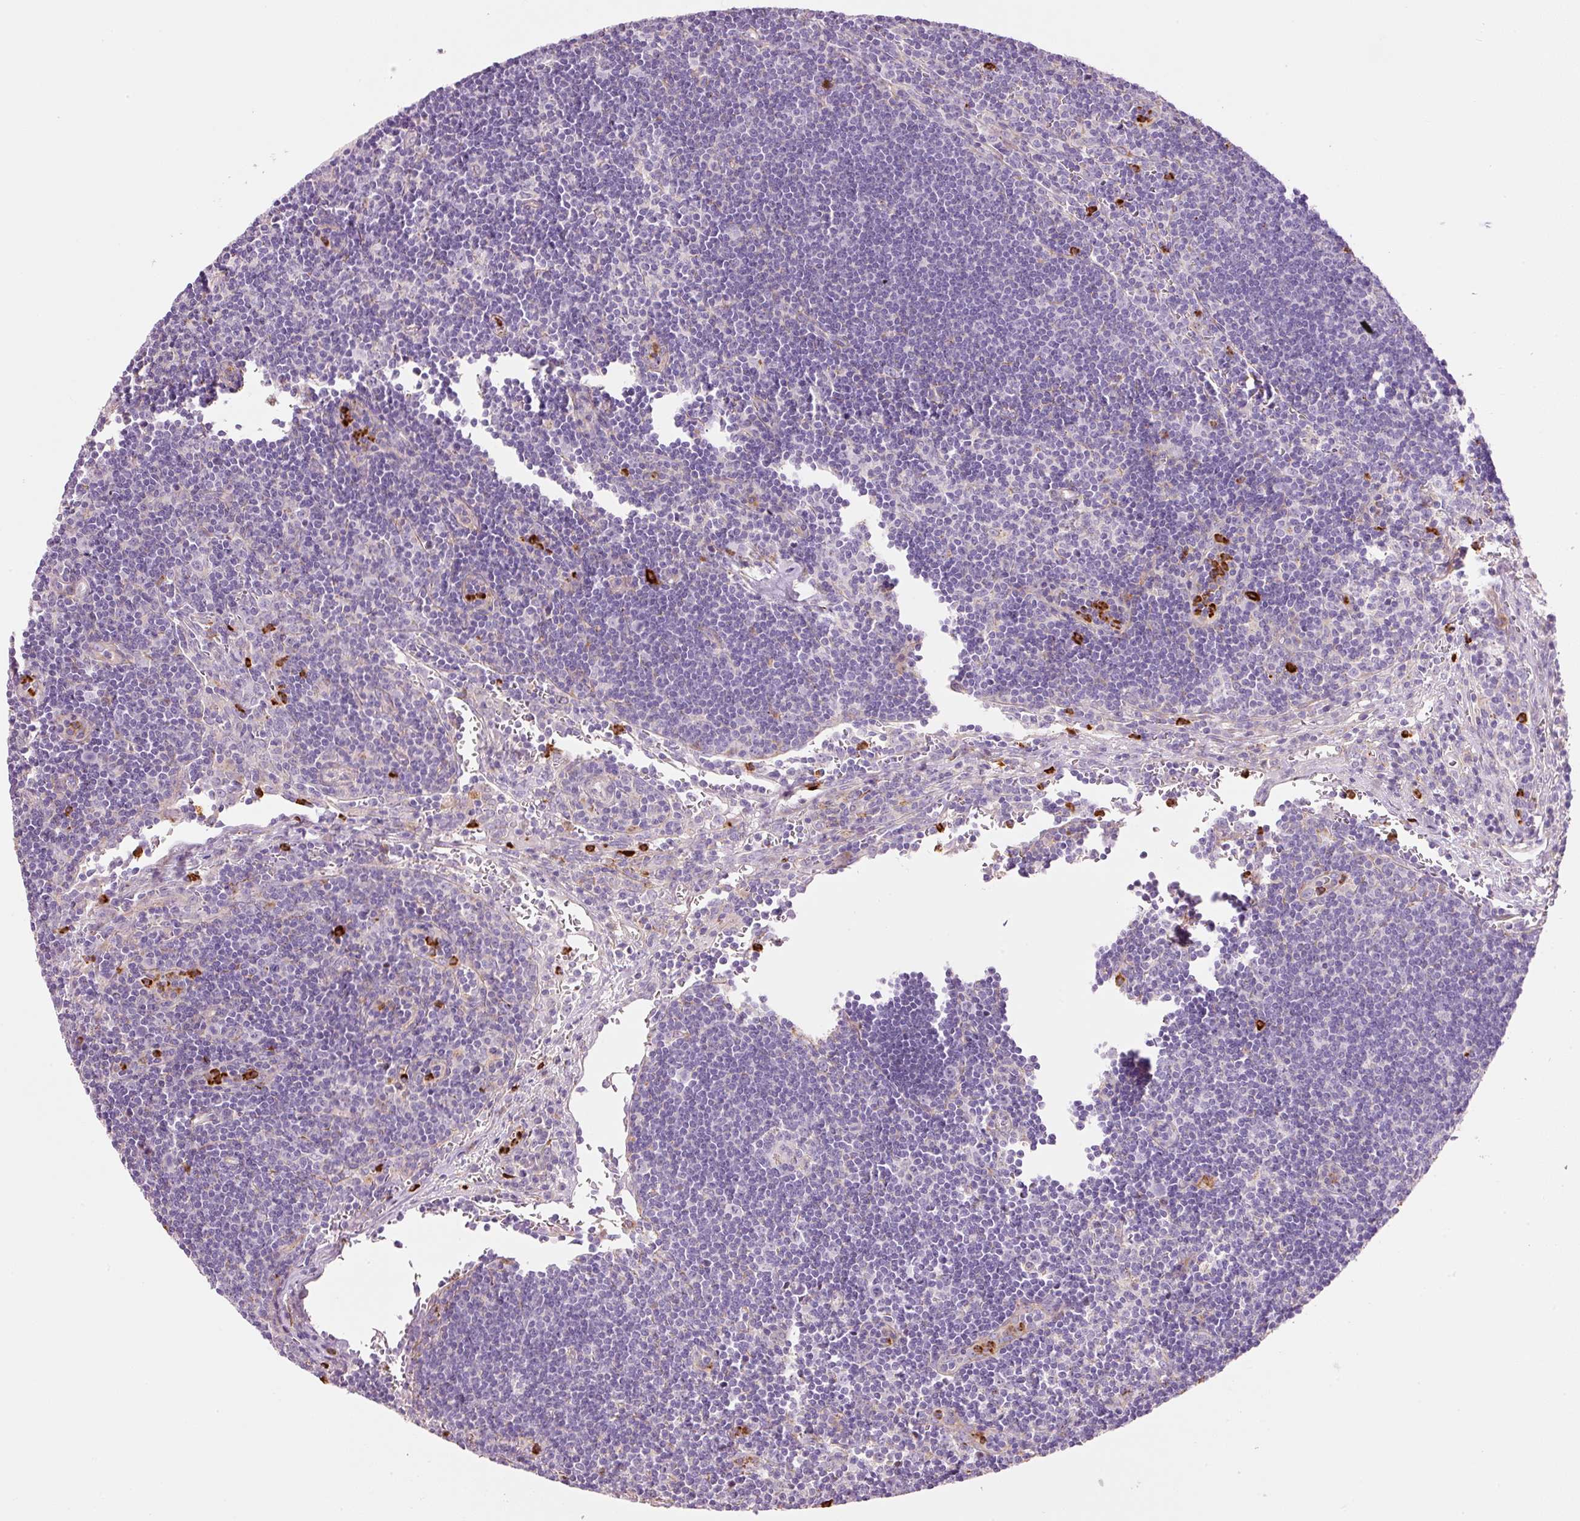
{"staining": {"intensity": "negative", "quantity": "none", "location": "none"}, "tissue": "lymph node", "cell_type": "Germinal center cells", "image_type": "normal", "snomed": [{"axis": "morphology", "description": "Normal tissue, NOS"}, {"axis": "topography", "description": "Lymph node"}], "caption": "This is an immunohistochemistry image of unremarkable lymph node. There is no expression in germinal center cells.", "gene": "TMC8", "patient": {"sex": "female", "age": 29}}